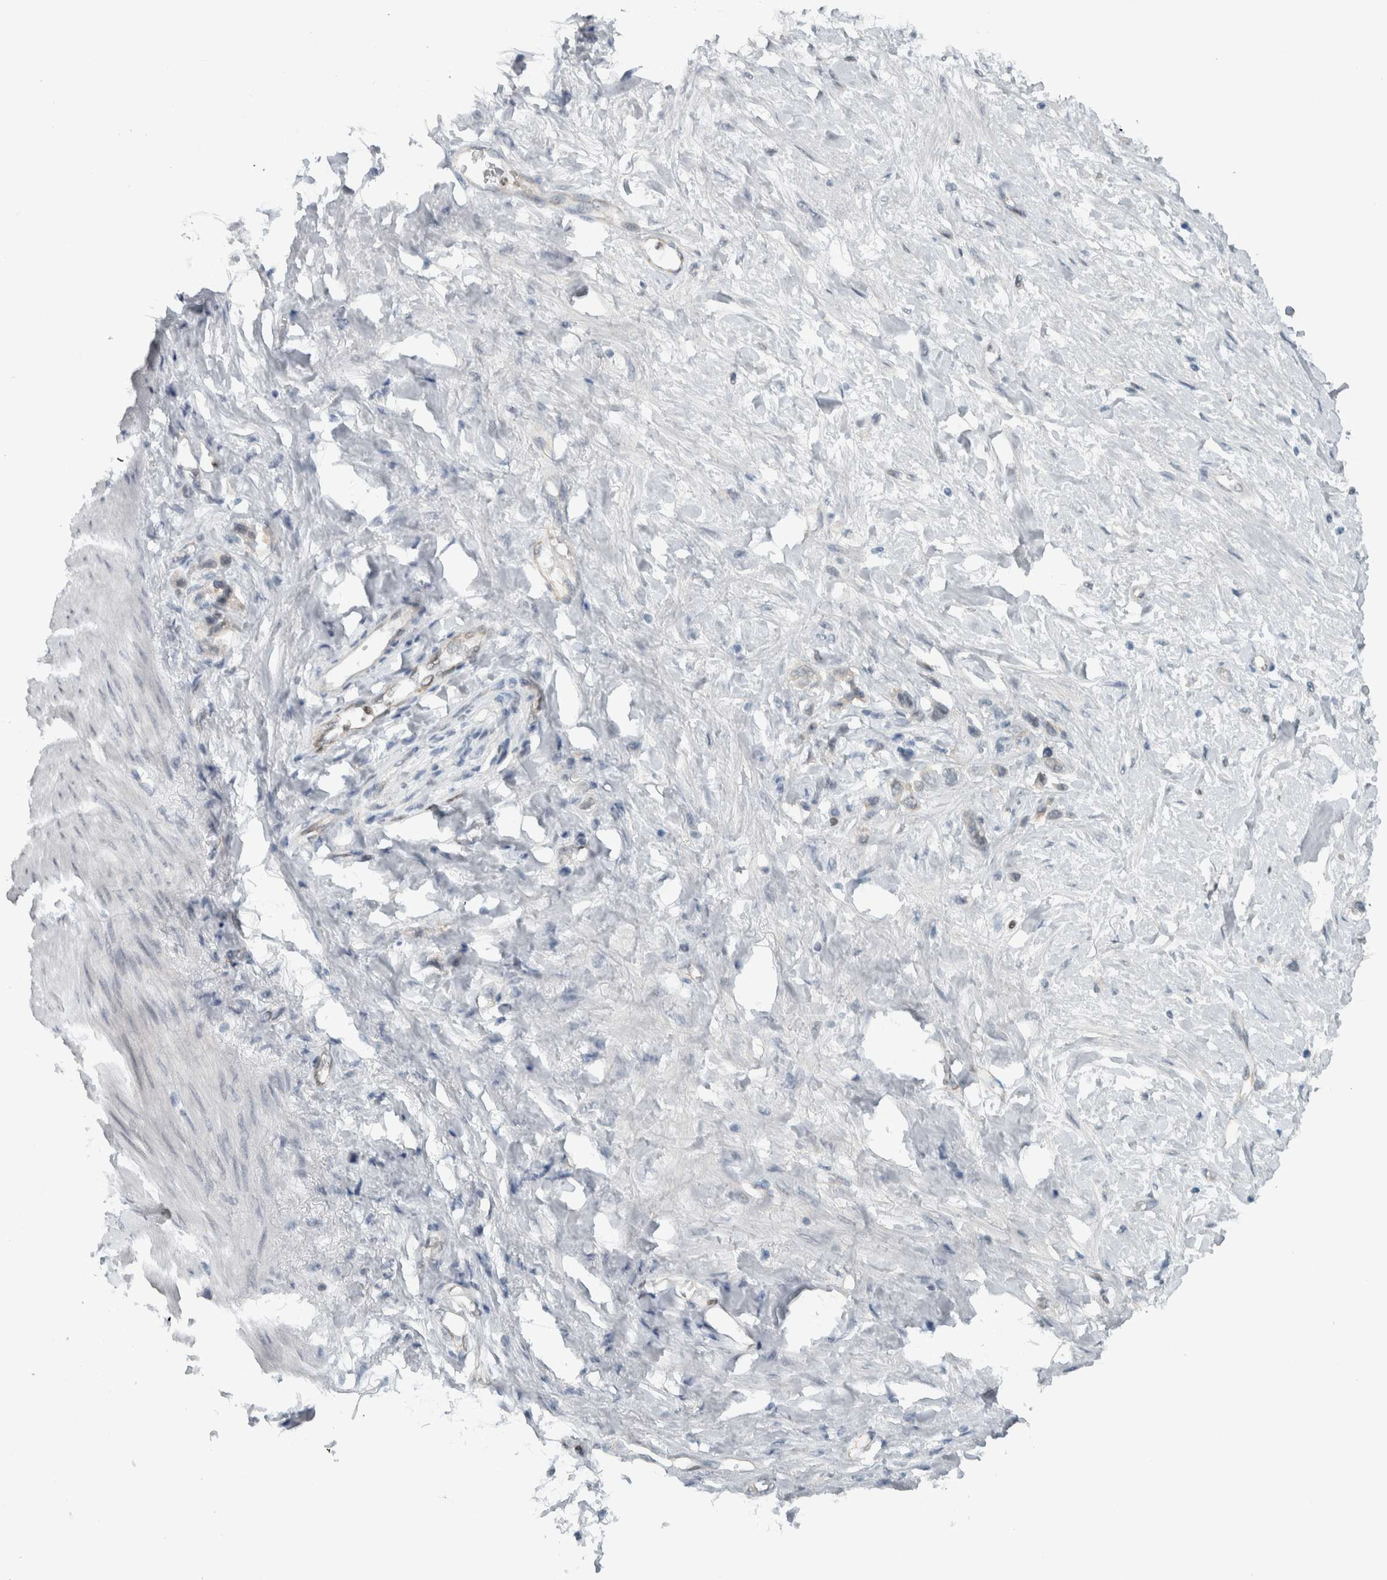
{"staining": {"intensity": "negative", "quantity": "none", "location": "none"}, "tissue": "stomach cancer", "cell_type": "Tumor cells", "image_type": "cancer", "snomed": [{"axis": "morphology", "description": "Adenocarcinoma, NOS"}, {"axis": "topography", "description": "Stomach"}], "caption": "DAB (3,3'-diaminobenzidine) immunohistochemical staining of human stomach cancer (adenocarcinoma) shows no significant staining in tumor cells.", "gene": "ADPRM", "patient": {"sex": "female", "age": 65}}